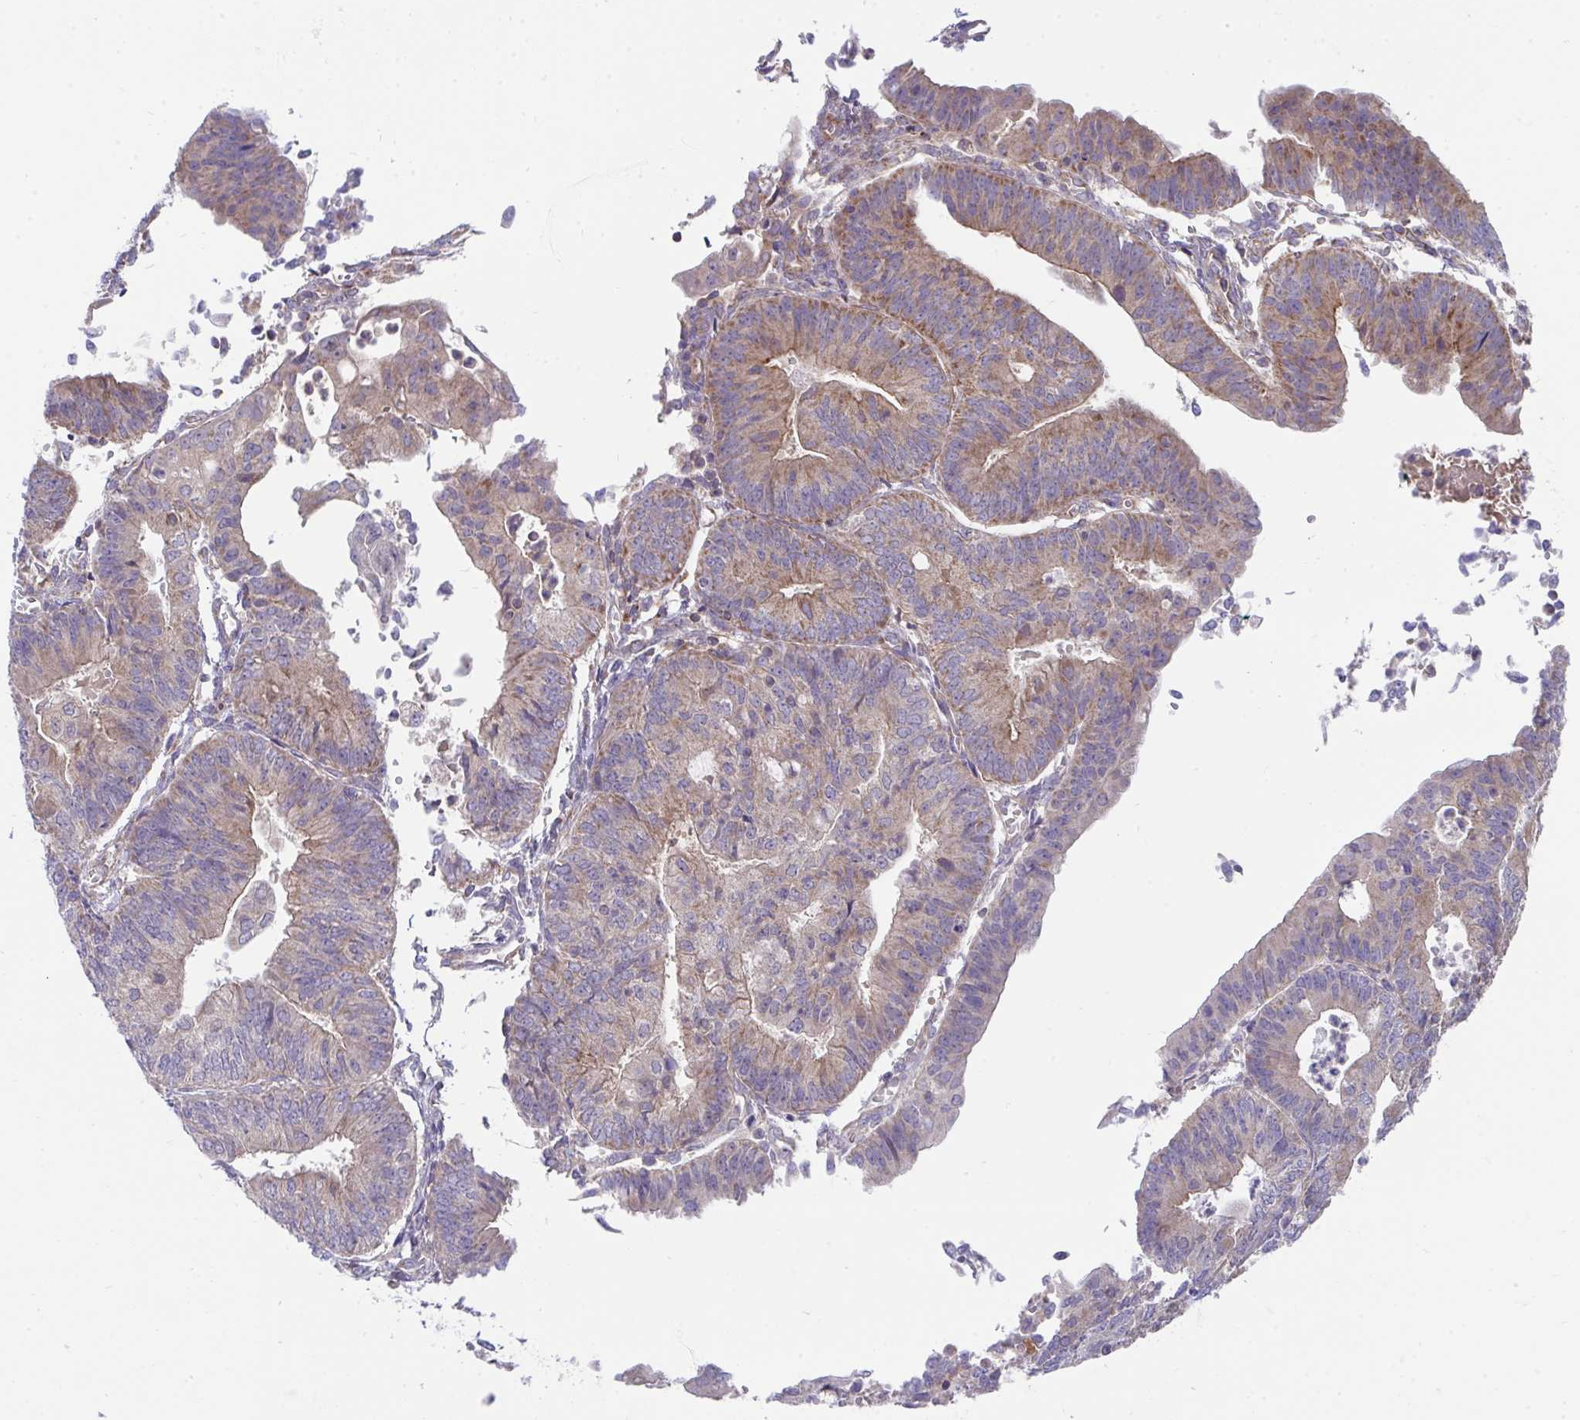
{"staining": {"intensity": "weak", "quantity": "25%-75%", "location": "cytoplasmic/membranous"}, "tissue": "endometrial cancer", "cell_type": "Tumor cells", "image_type": "cancer", "snomed": [{"axis": "morphology", "description": "Adenocarcinoma, NOS"}, {"axis": "topography", "description": "Endometrium"}], "caption": "Endometrial cancer (adenocarcinoma) tissue shows weak cytoplasmic/membranous expression in about 25%-75% of tumor cells", "gene": "FHIP1B", "patient": {"sex": "female", "age": 65}}